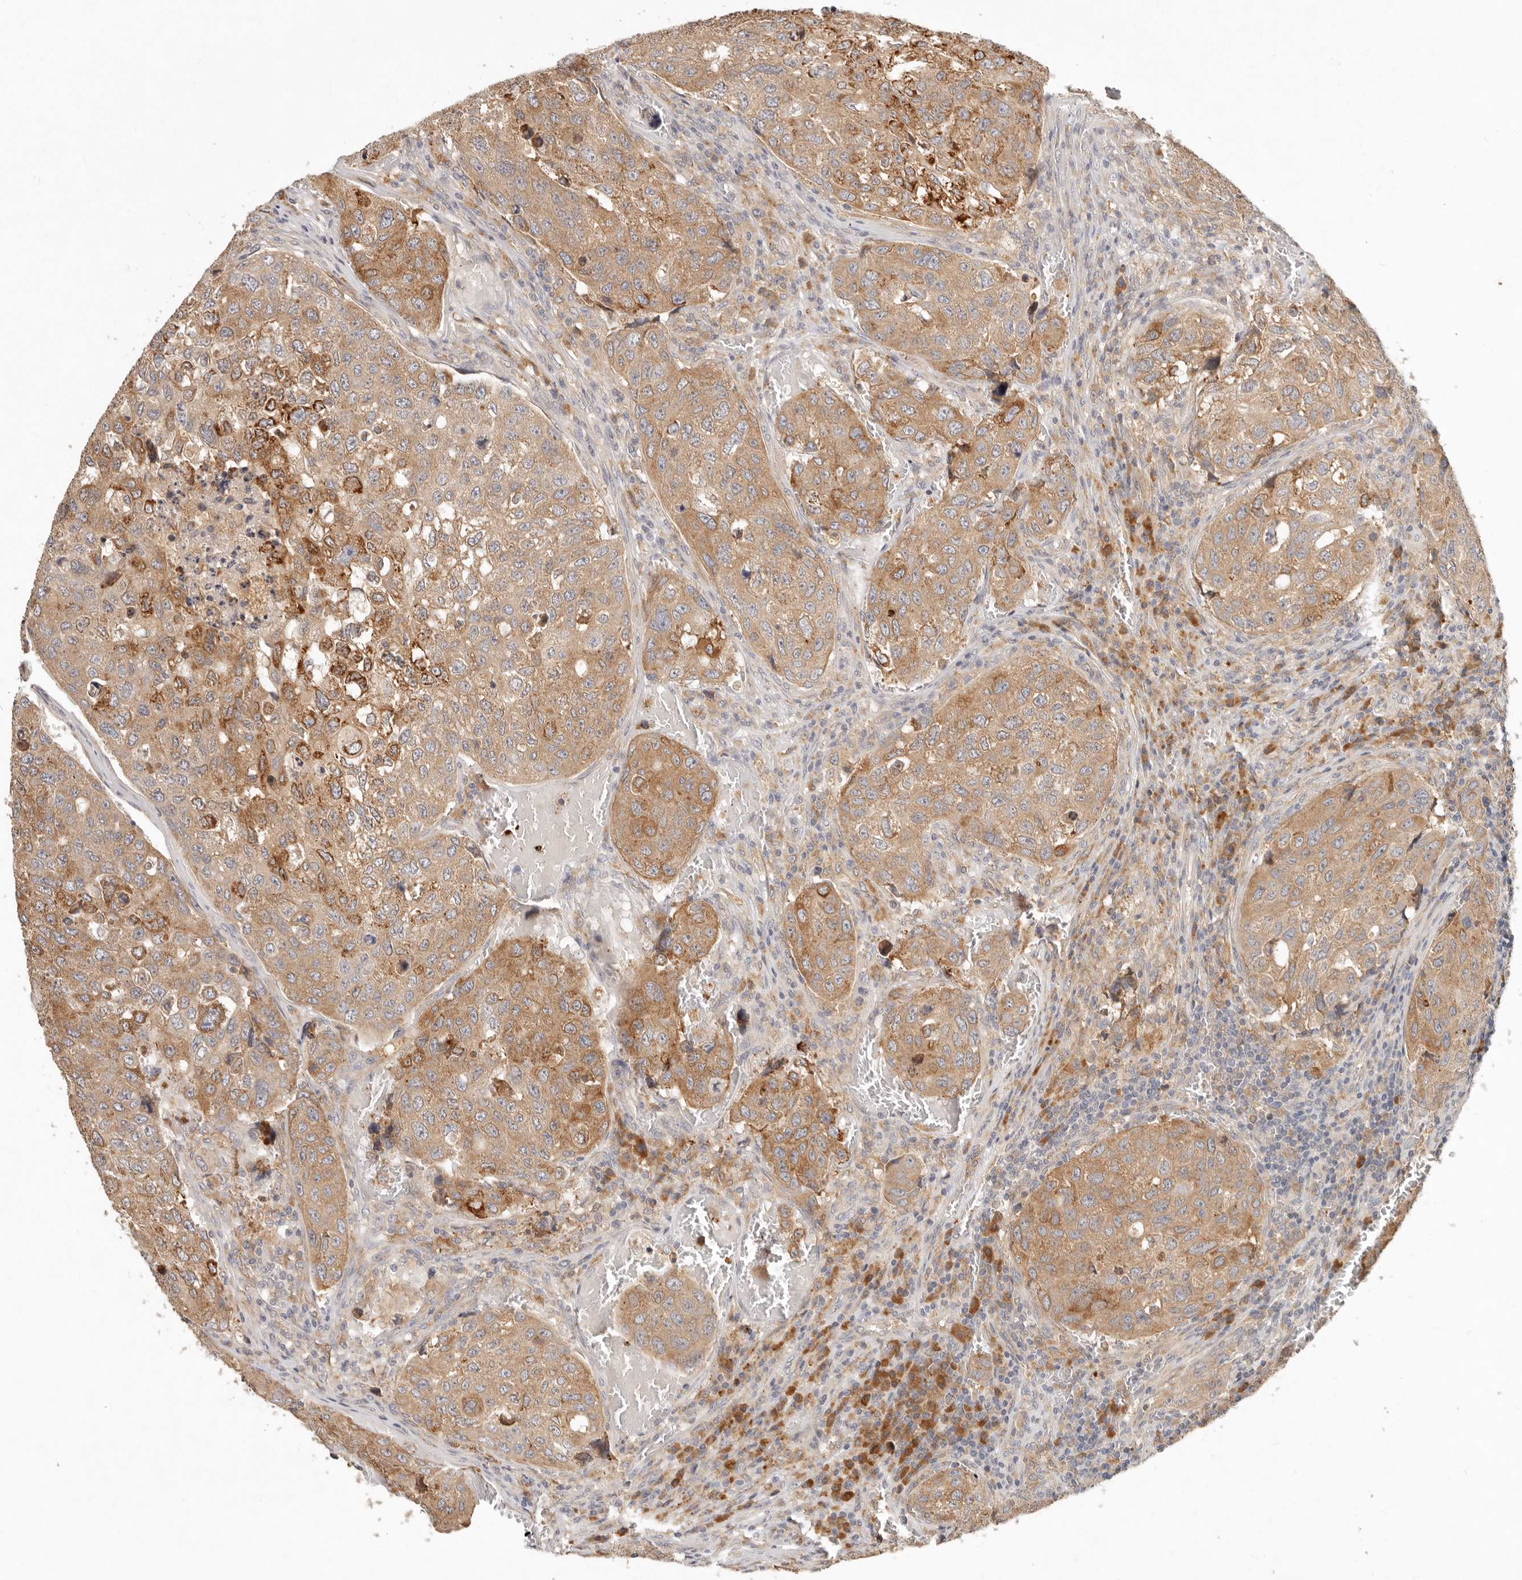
{"staining": {"intensity": "moderate", "quantity": ">75%", "location": "cytoplasmic/membranous"}, "tissue": "urothelial cancer", "cell_type": "Tumor cells", "image_type": "cancer", "snomed": [{"axis": "morphology", "description": "Urothelial carcinoma, High grade"}, {"axis": "topography", "description": "Lymph node"}, {"axis": "topography", "description": "Urinary bladder"}], "caption": "A medium amount of moderate cytoplasmic/membranous positivity is present in approximately >75% of tumor cells in high-grade urothelial carcinoma tissue. The staining is performed using DAB (3,3'-diaminobenzidine) brown chromogen to label protein expression. The nuclei are counter-stained blue using hematoxylin.", "gene": "ARHGEF10L", "patient": {"sex": "male", "age": 51}}